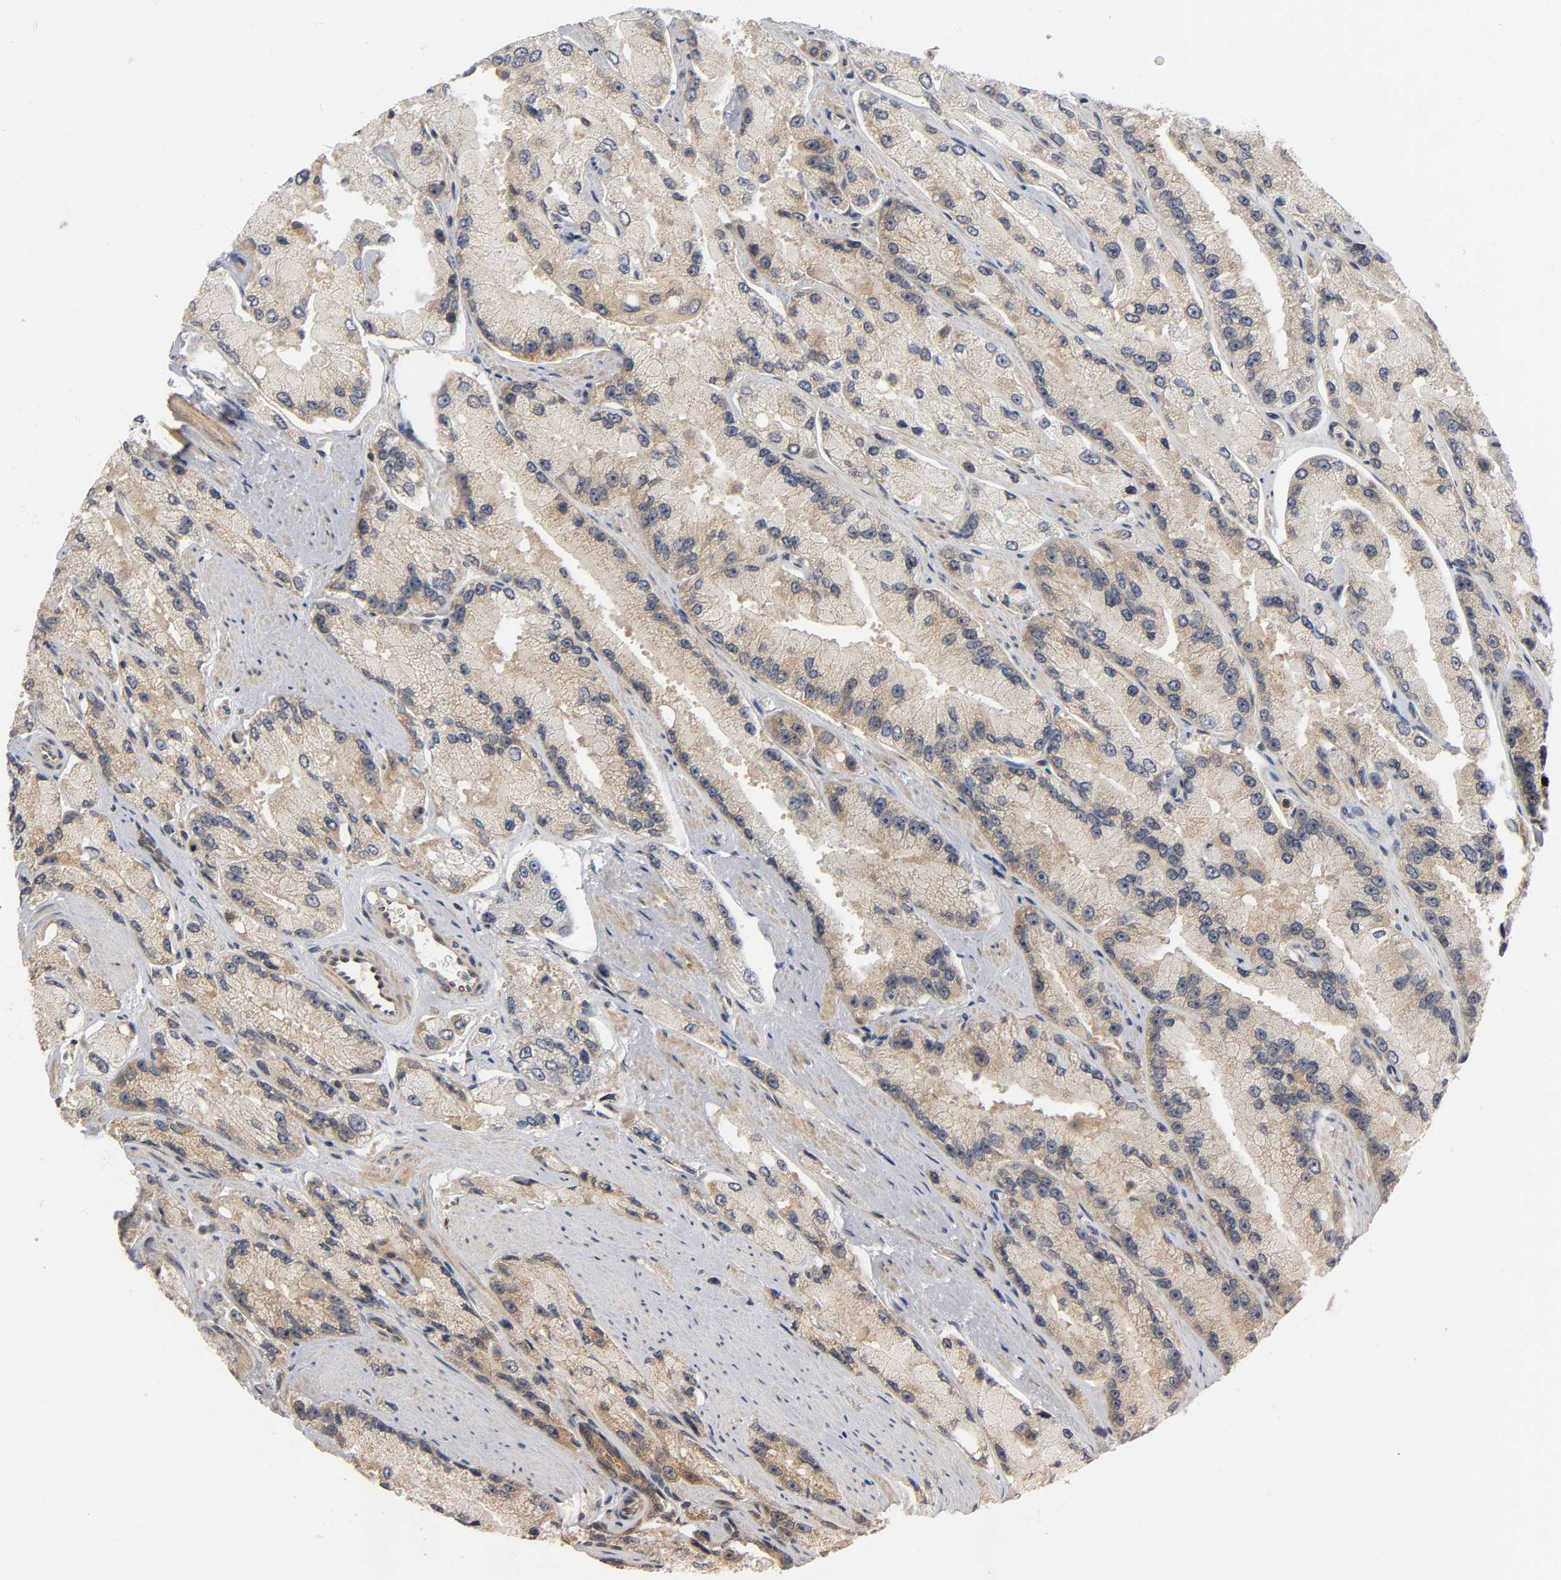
{"staining": {"intensity": "weak", "quantity": ">75%", "location": "cytoplasmic/membranous"}, "tissue": "prostate cancer", "cell_type": "Tumor cells", "image_type": "cancer", "snomed": [{"axis": "morphology", "description": "Adenocarcinoma, High grade"}, {"axis": "topography", "description": "Prostate"}], "caption": "The photomicrograph exhibits a brown stain indicating the presence of a protein in the cytoplasmic/membranous of tumor cells in prostate high-grade adenocarcinoma. Using DAB (3,3'-diaminobenzidine) (brown) and hematoxylin (blue) stains, captured at high magnification using brightfield microscopy.", "gene": "MAPK8", "patient": {"sex": "male", "age": 58}}